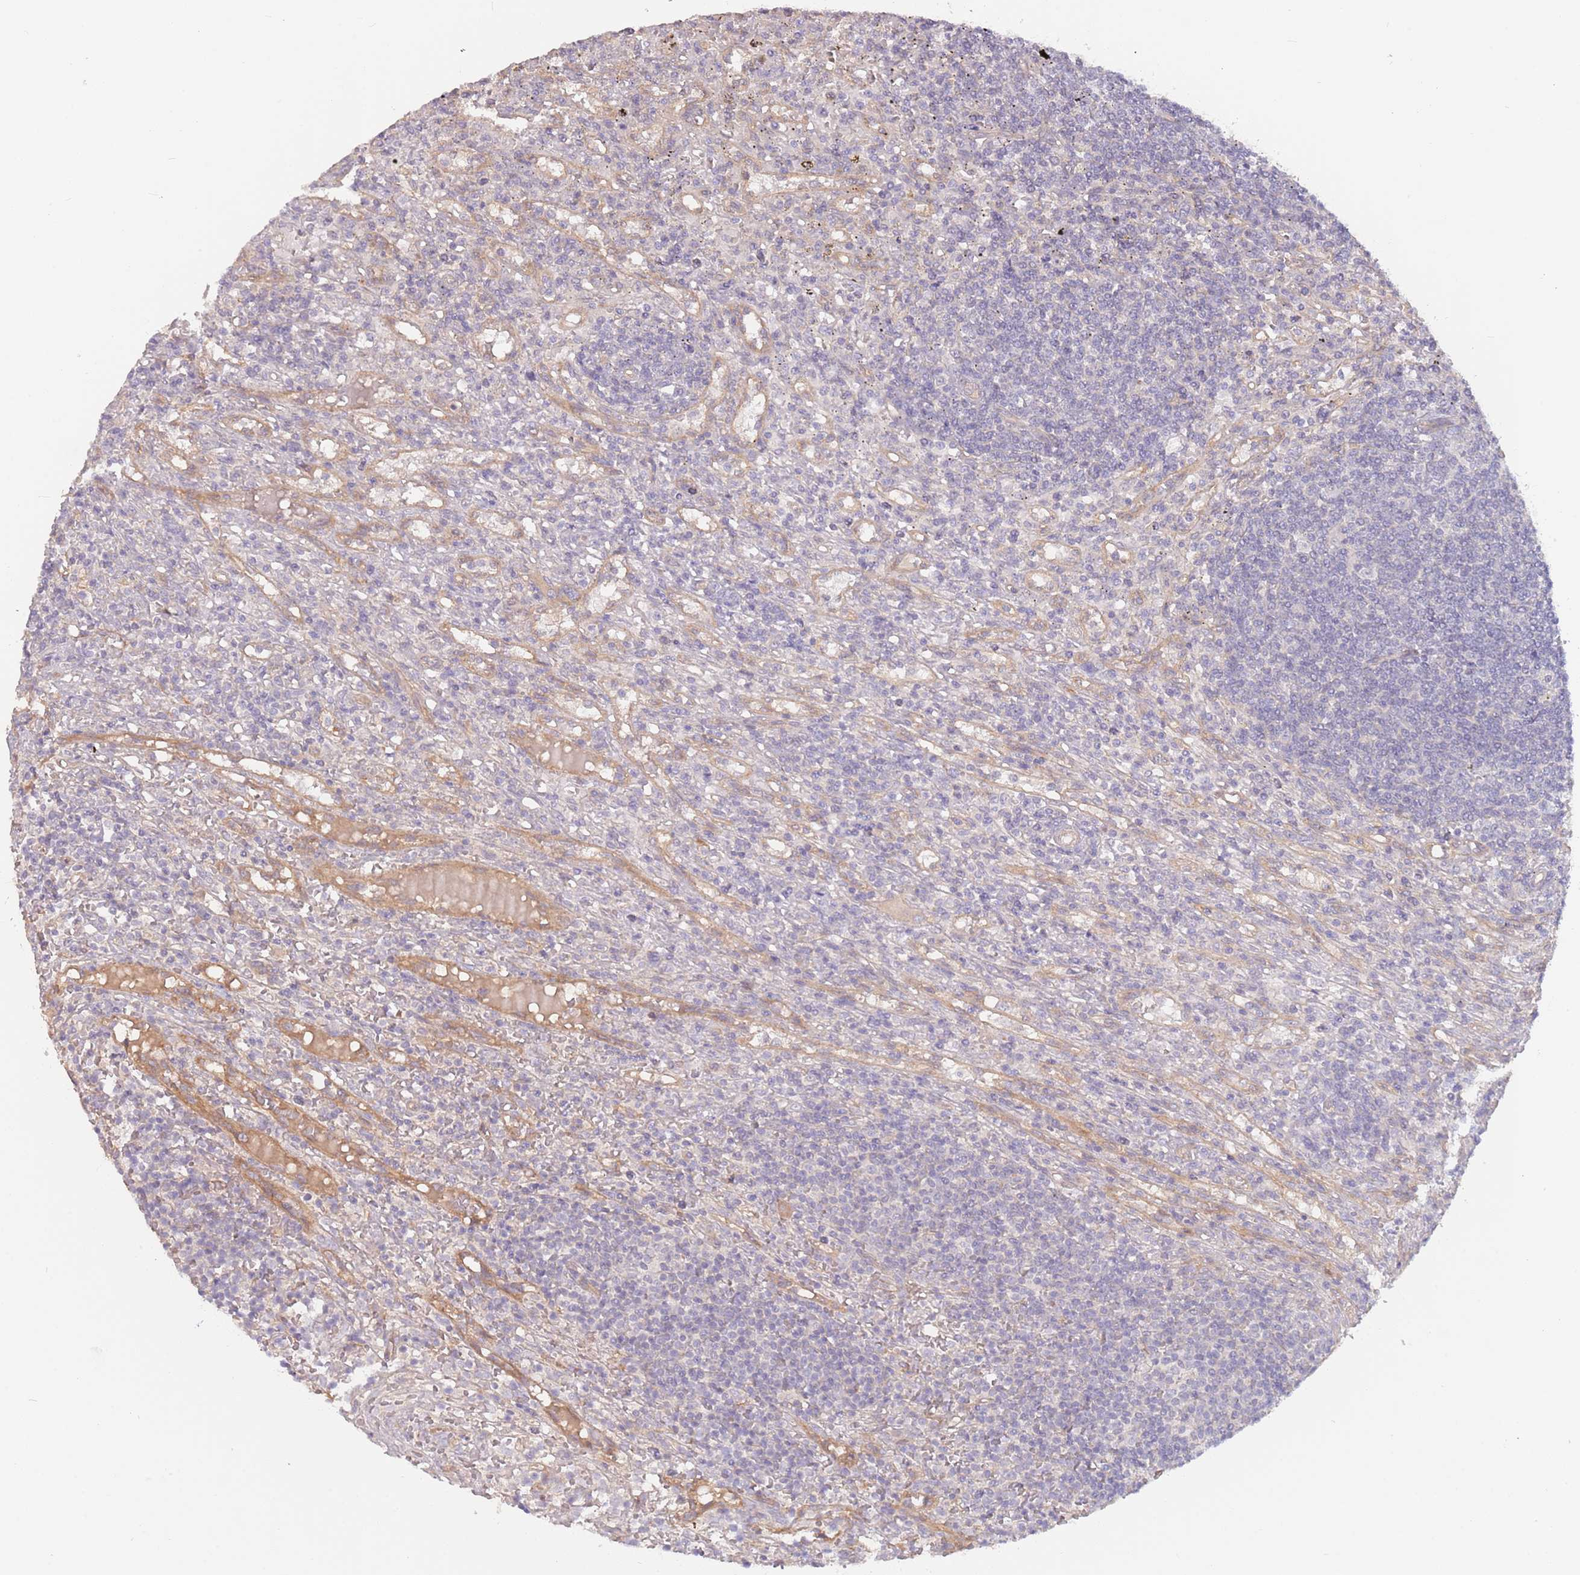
{"staining": {"intensity": "negative", "quantity": "none", "location": "none"}, "tissue": "lymphoma", "cell_type": "Tumor cells", "image_type": "cancer", "snomed": [{"axis": "morphology", "description": "Malignant lymphoma, non-Hodgkin's type, Low grade"}, {"axis": "topography", "description": "Spleen"}], "caption": "Lymphoma was stained to show a protein in brown. There is no significant positivity in tumor cells.", "gene": "SAV1", "patient": {"sex": "male", "age": 76}}